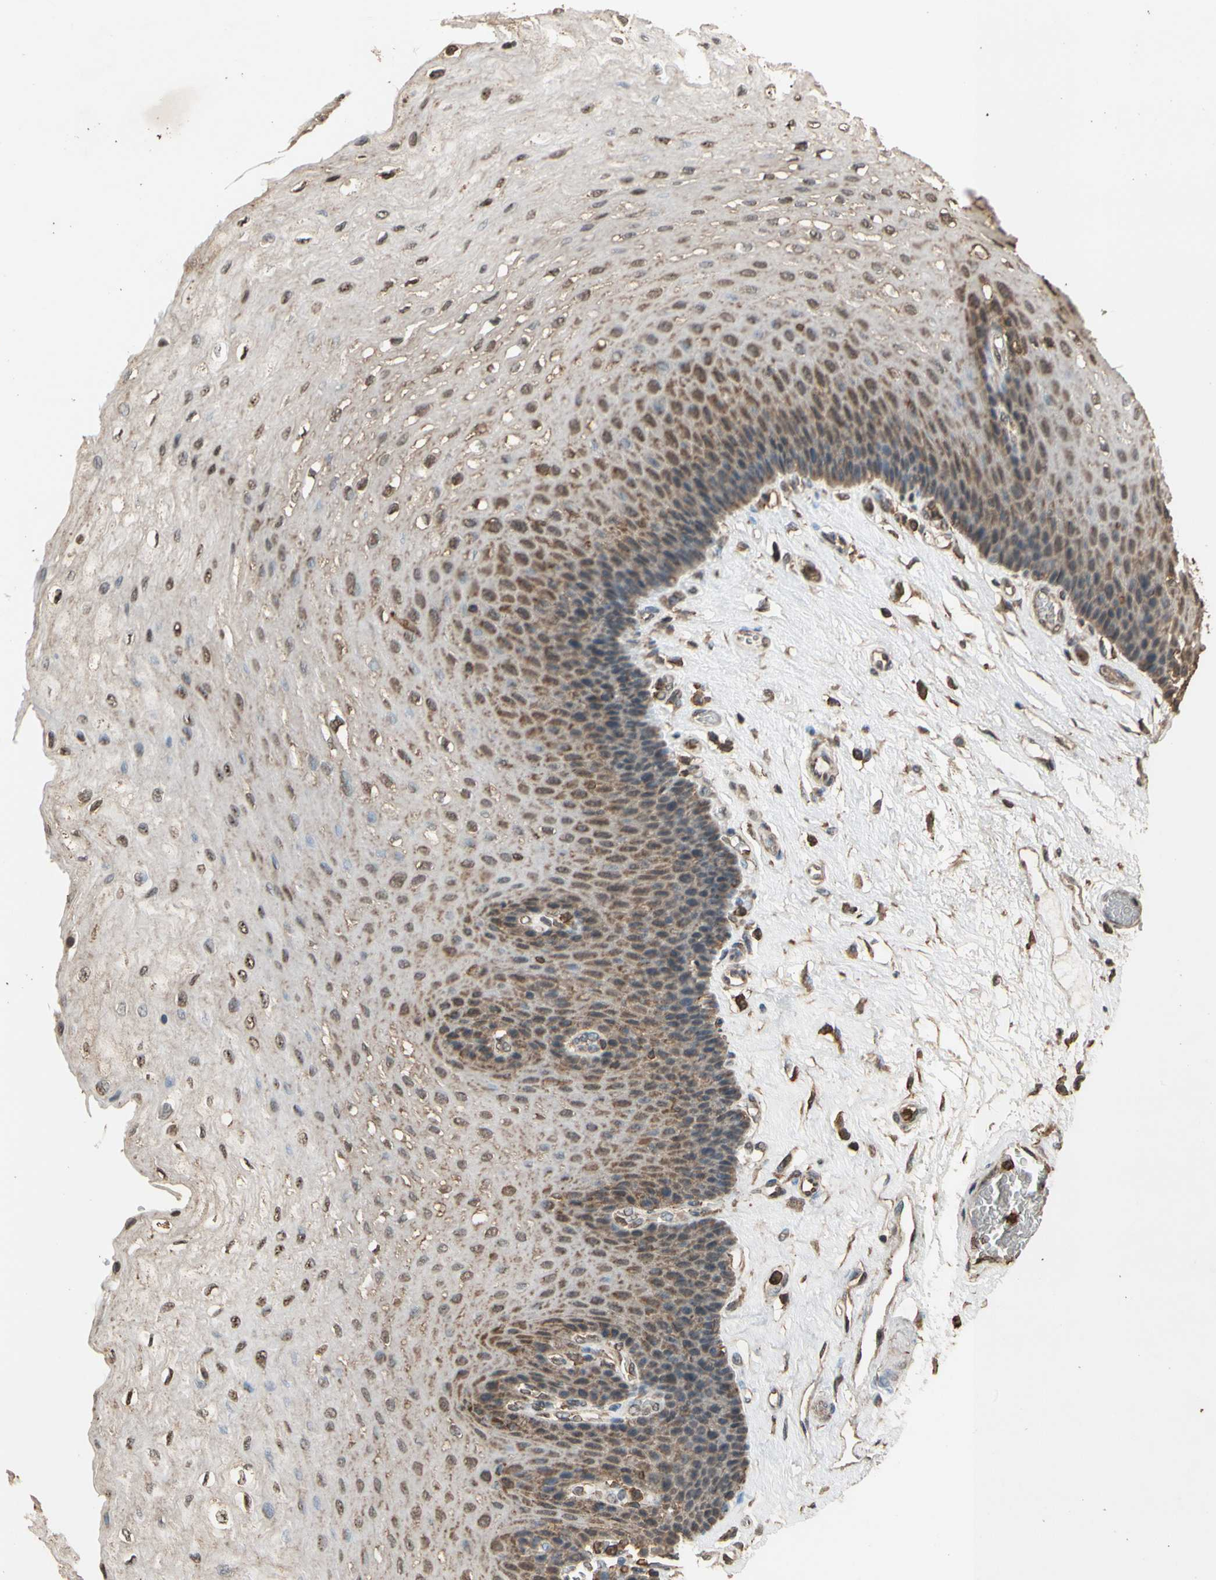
{"staining": {"intensity": "moderate", "quantity": ">75%", "location": "cytoplasmic/membranous,nuclear"}, "tissue": "esophagus", "cell_type": "Squamous epithelial cells", "image_type": "normal", "snomed": [{"axis": "morphology", "description": "Normal tissue, NOS"}, {"axis": "topography", "description": "Esophagus"}], "caption": "Moderate cytoplasmic/membranous,nuclear protein positivity is seen in approximately >75% of squamous epithelial cells in esophagus.", "gene": "TNFSF13B", "patient": {"sex": "female", "age": 72}}